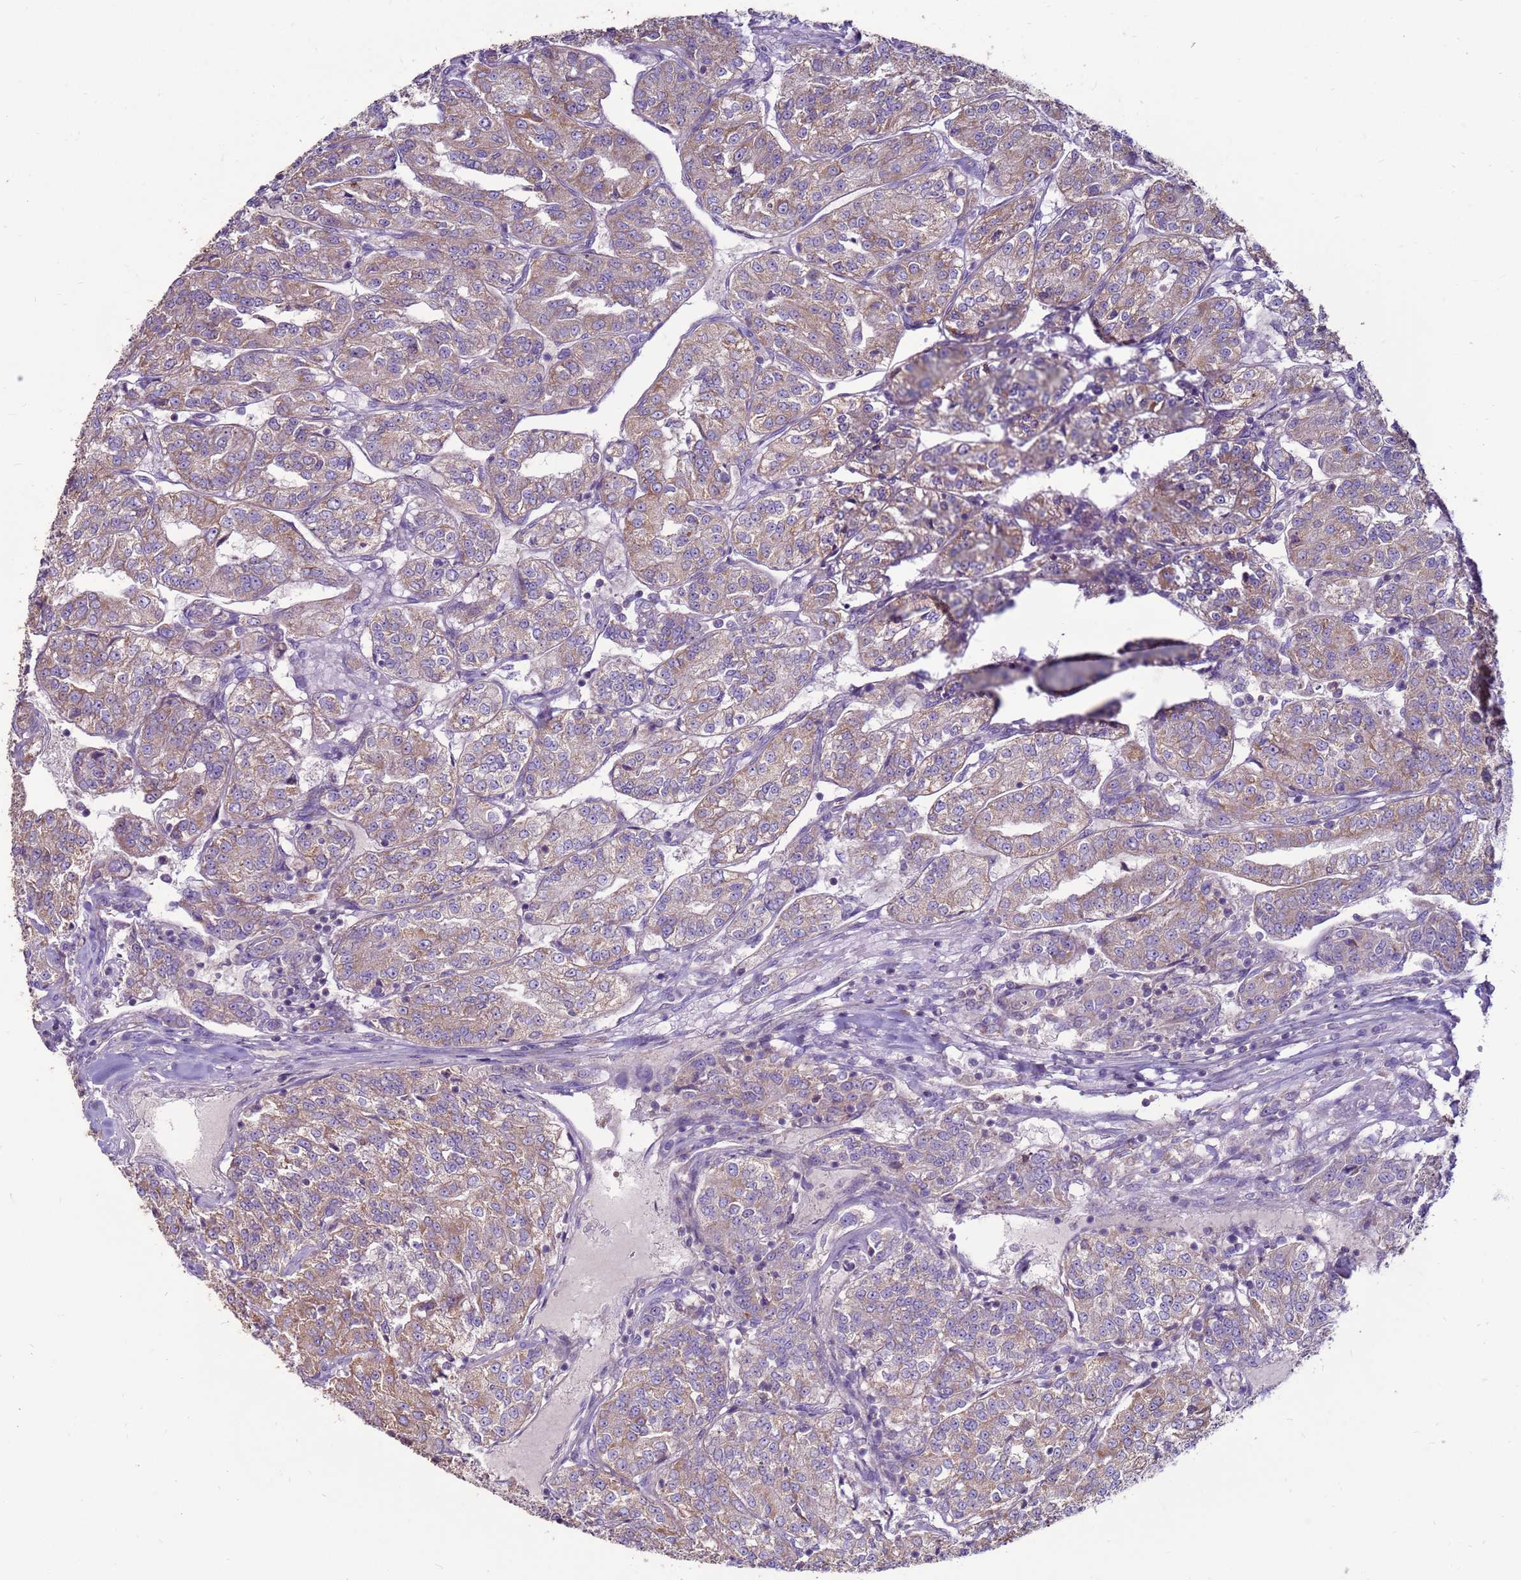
{"staining": {"intensity": "weak", "quantity": ">75%", "location": "cytoplasmic/membranous"}, "tissue": "renal cancer", "cell_type": "Tumor cells", "image_type": "cancer", "snomed": [{"axis": "morphology", "description": "Adenocarcinoma, NOS"}, {"axis": "topography", "description": "Kidney"}], "caption": "The immunohistochemical stain highlights weak cytoplasmic/membranous expression in tumor cells of adenocarcinoma (renal) tissue.", "gene": "TRAPPC4", "patient": {"sex": "female", "age": 63}}